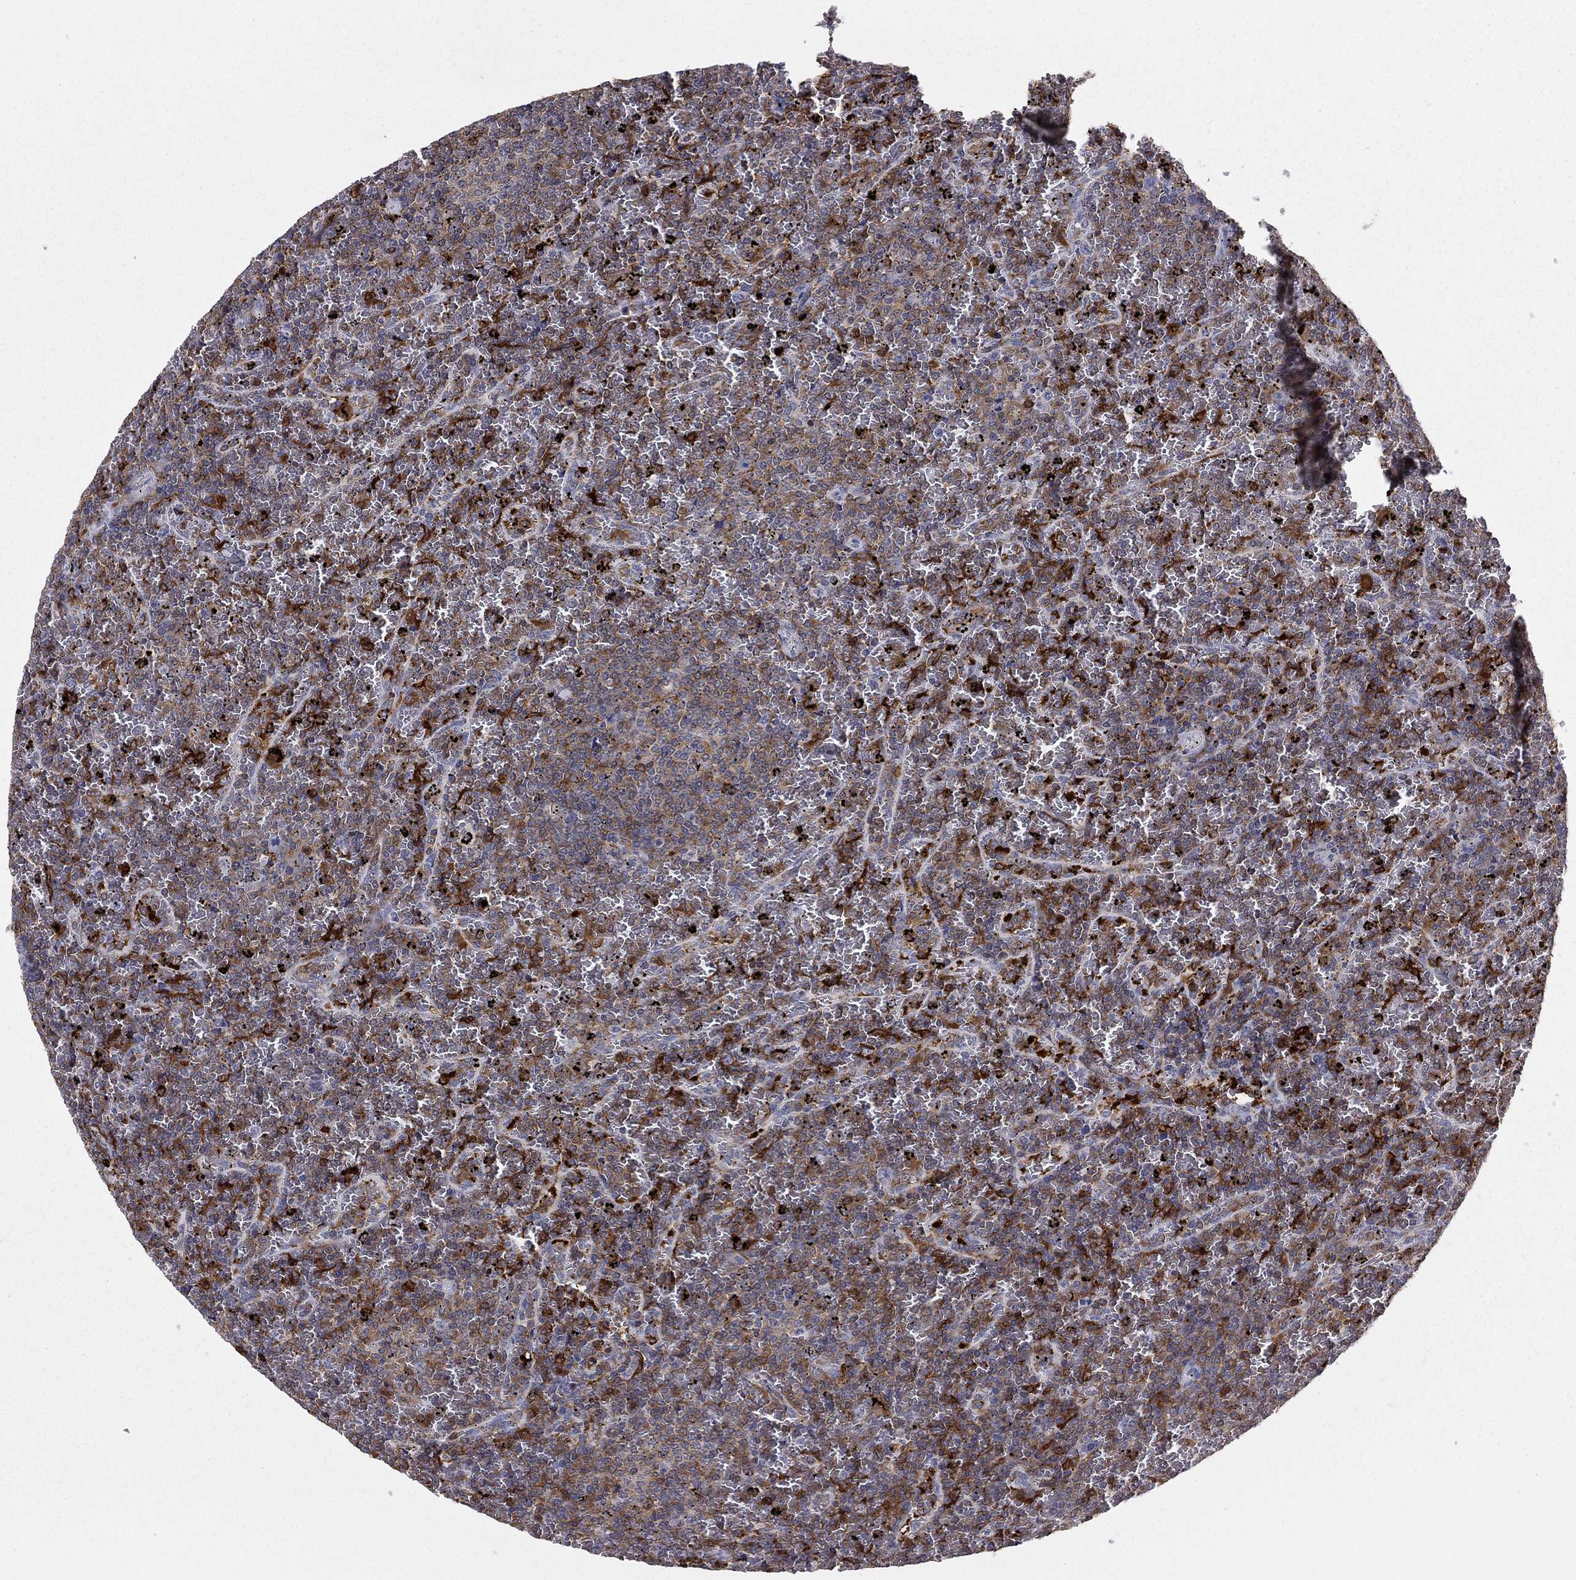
{"staining": {"intensity": "strong", "quantity": "<25%", "location": "cytoplasmic/membranous"}, "tissue": "lymphoma", "cell_type": "Tumor cells", "image_type": "cancer", "snomed": [{"axis": "morphology", "description": "Malignant lymphoma, non-Hodgkin's type, Low grade"}, {"axis": "topography", "description": "Spleen"}], "caption": "The histopathology image reveals staining of lymphoma, revealing strong cytoplasmic/membranous protein positivity (brown color) within tumor cells.", "gene": "PLCB2", "patient": {"sex": "female", "age": 77}}